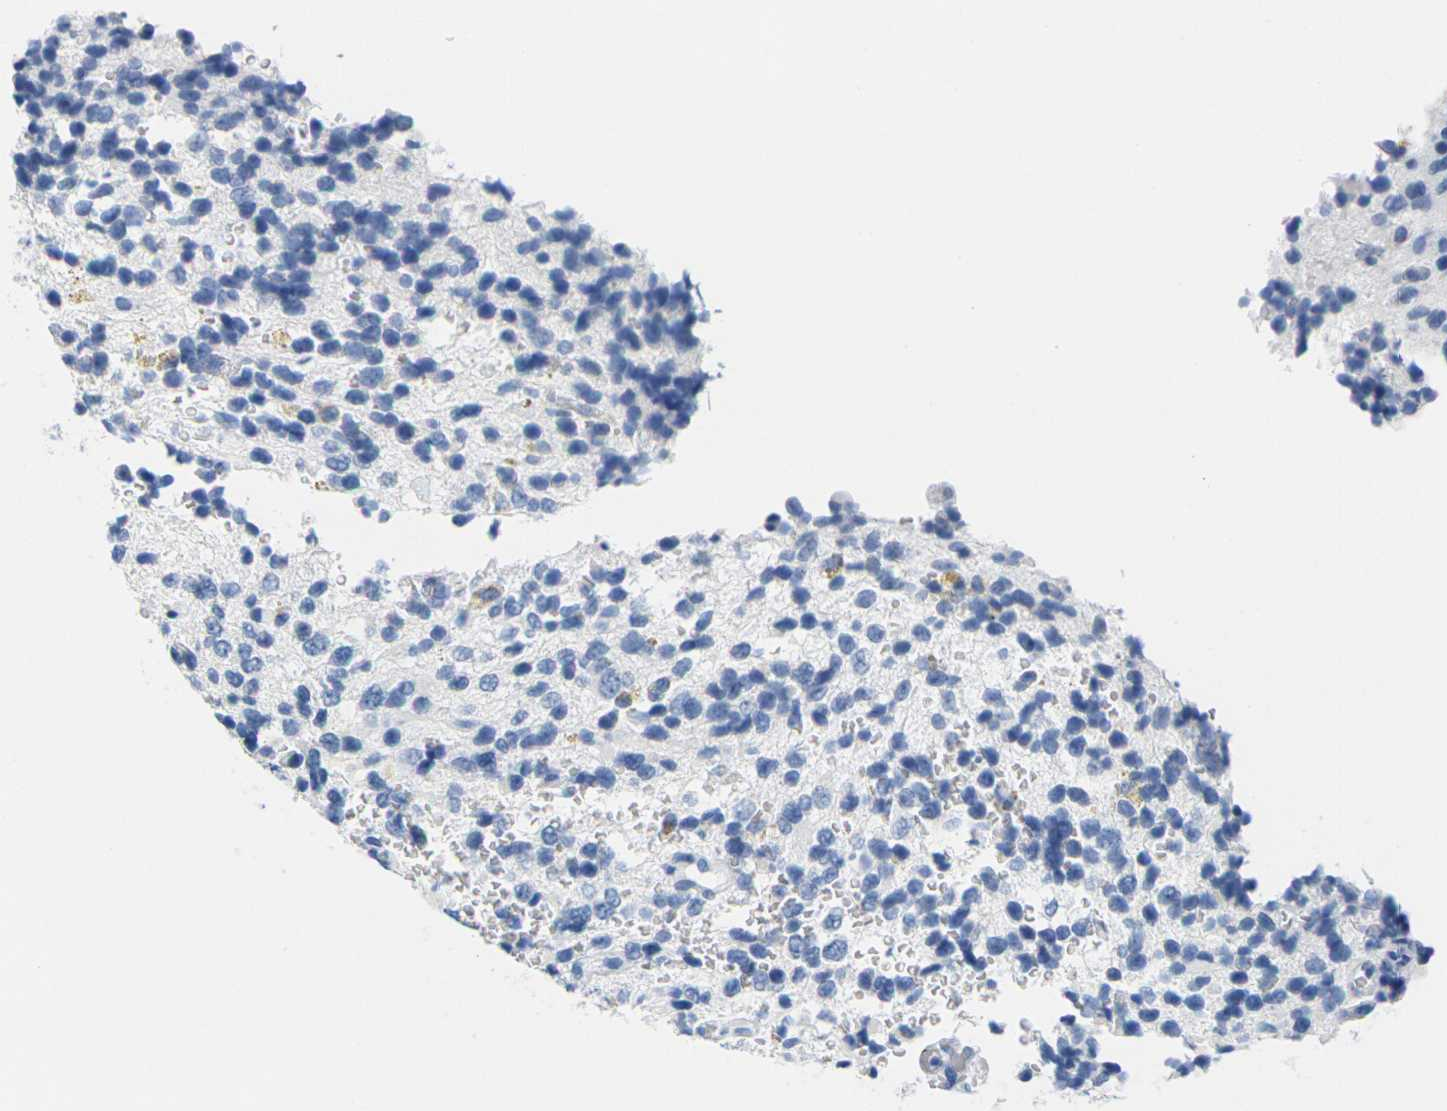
{"staining": {"intensity": "negative", "quantity": "none", "location": "none"}, "tissue": "glioma", "cell_type": "Tumor cells", "image_type": "cancer", "snomed": [{"axis": "morphology", "description": "Glioma, malignant, High grade"}, {"axis": "topography", "description": "pancreas cauda"}], "caption": "Immunohistochemistry of human high-grade glioma (malignant) demonstrates no positivity in tumor cells.", "gene": "CNN1", "patient": {"sex": "male", "age": 60}}